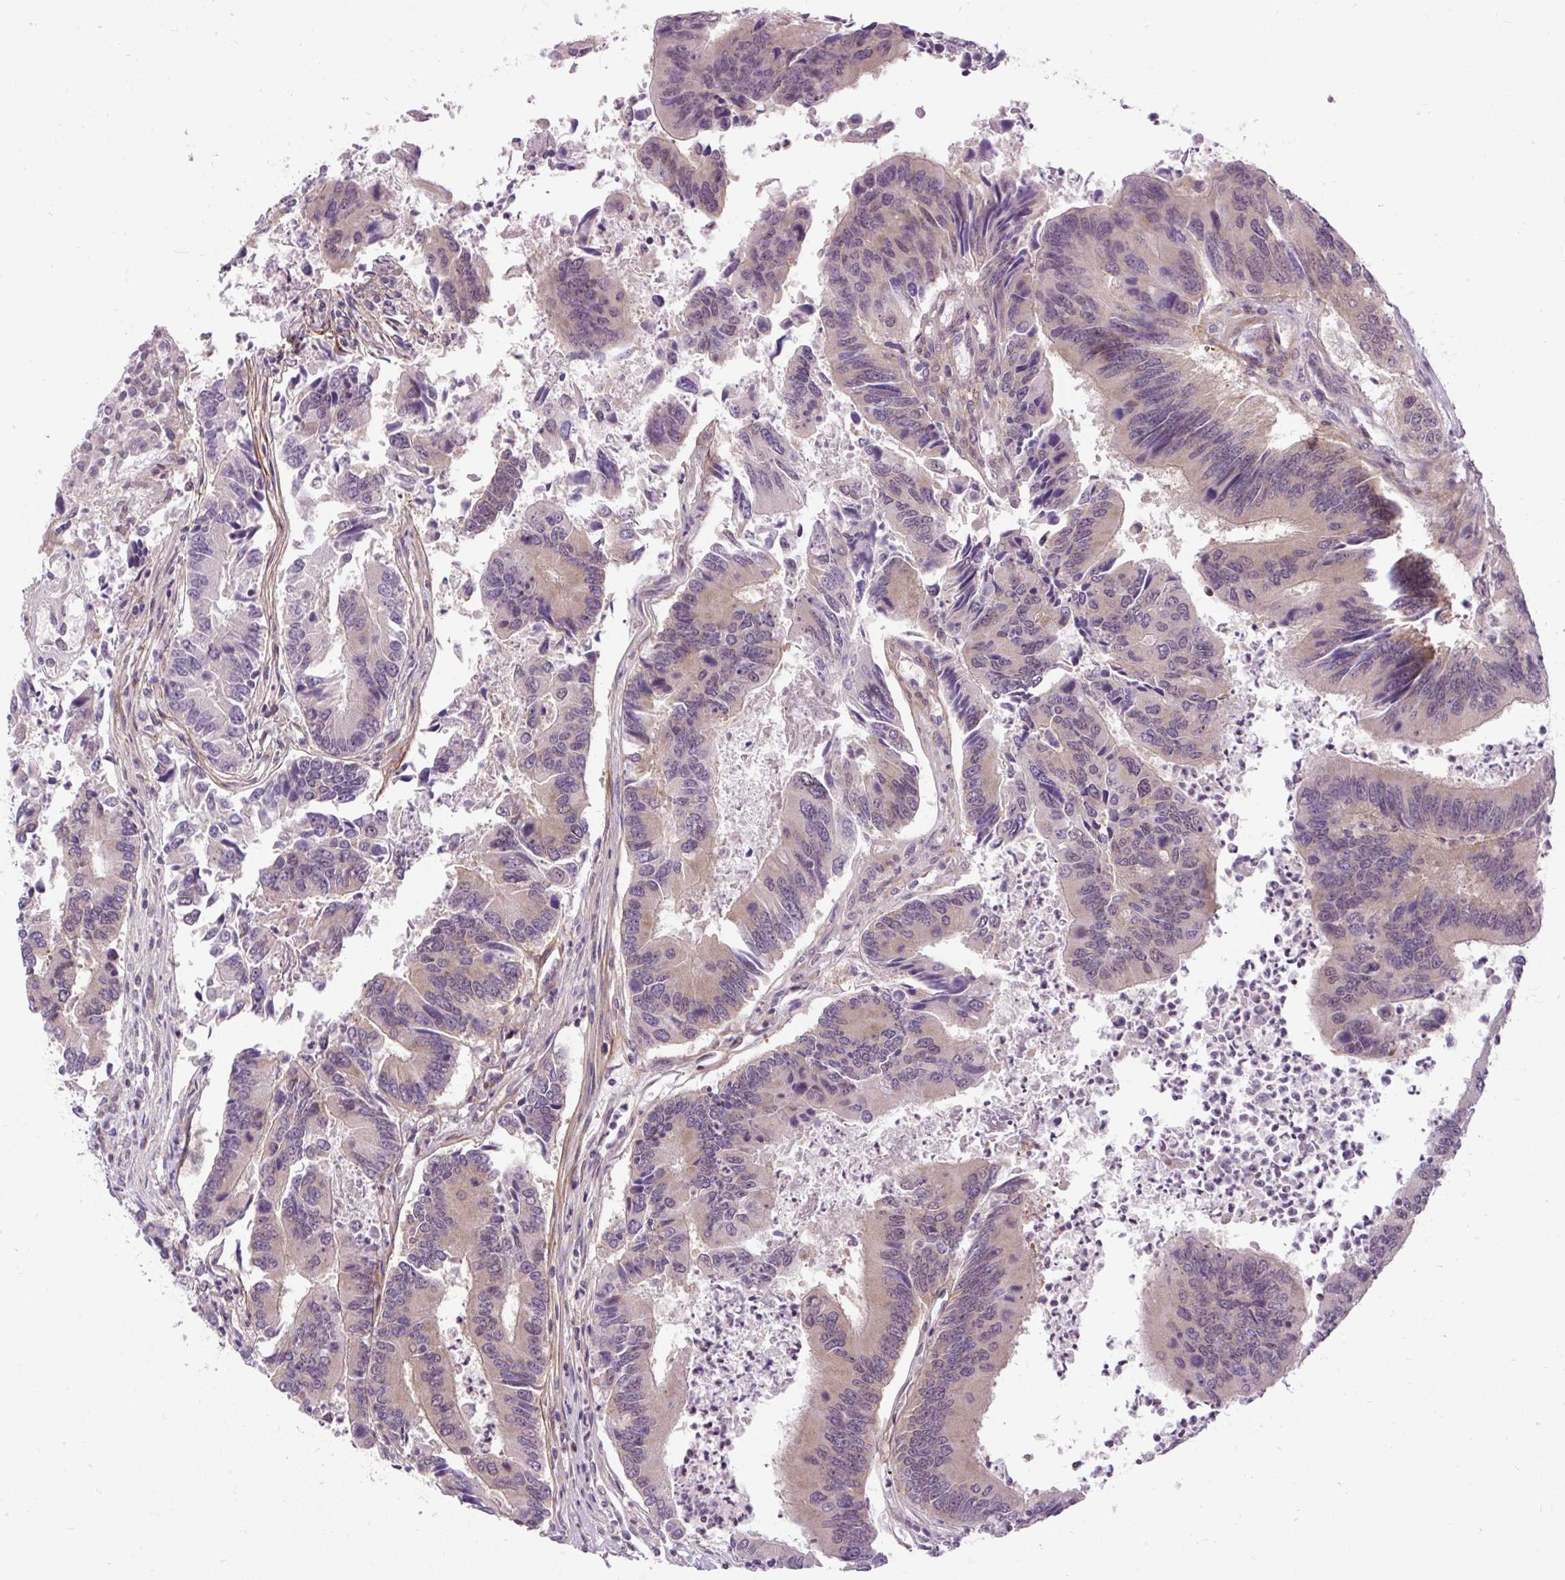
{"staining": {"intensity": "weak", "quantity": "25%-75%", "location": "cytoplasmic/membranous,nuclear"}, "tissue": "colorectal cancer", "cell_type": "Tumor cells", "image_type": "cancer", "snomed": [{"axis": "morphology", "description": "Adenocarcinoma, NOS"}, {"axis": "topography", "description": "Colon"}], "caption": "Protein expression by IHC exhibits weak cytoplasmic/membranous and nuclear positivity in about 25%-75% of tumor cells in colorectal cancer. The staining was performed using DAB, with brown indicating positive protein expression. Nuclei are stained blue with hematoxylin.", "gene": "FAM117B", "patient": {"sex": "female", "age": 67}}